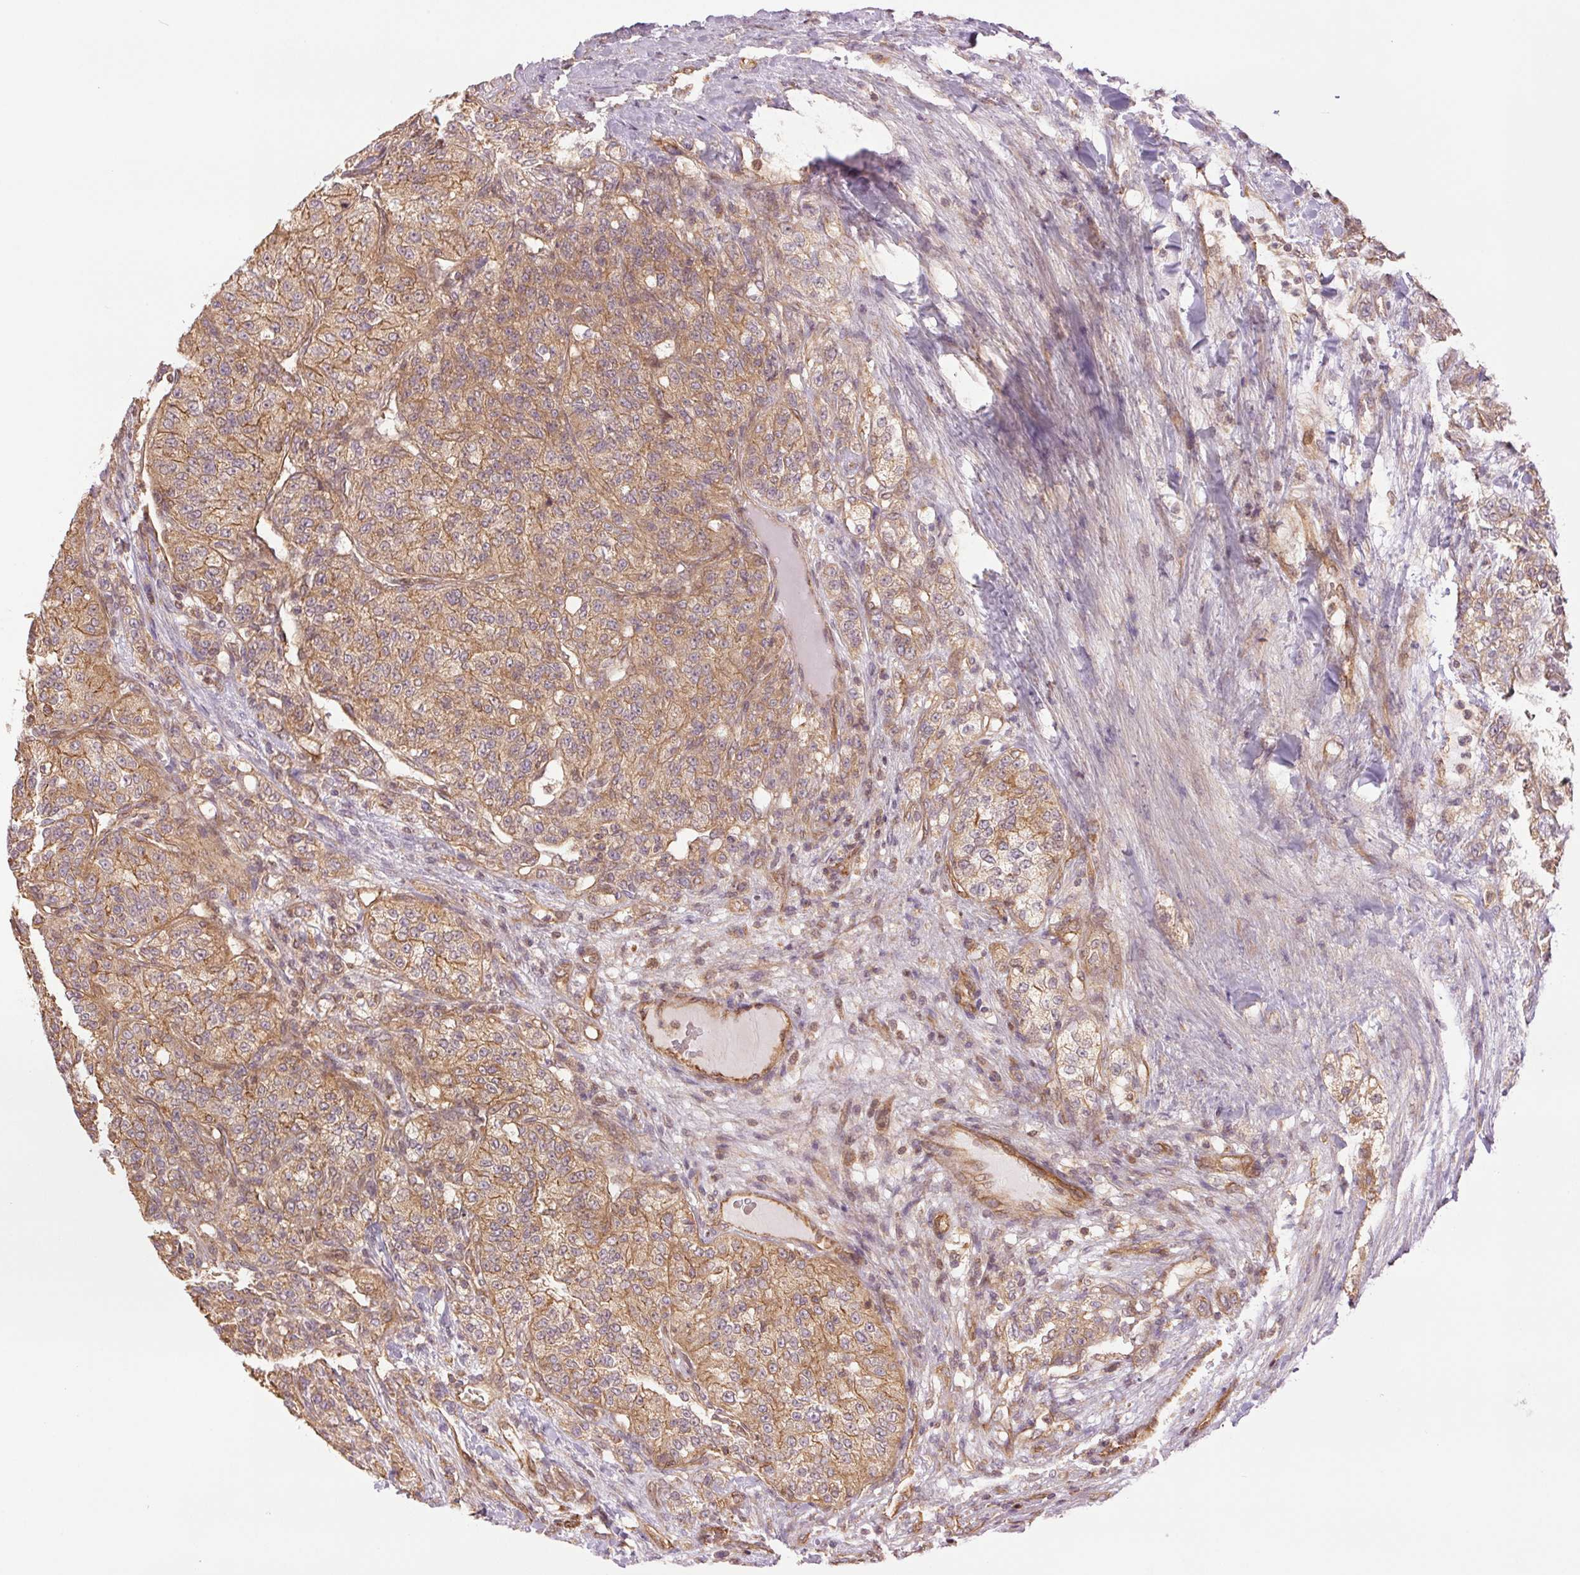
{"staining": {"intensity": "weak", "quantity": ">75%", "location": "cytoplasmic/membranous"}, "tissue": "renal cancer", "cell_type": "Tumor cells", "image_type": "cancer", "snomed": [{"axis": "morphology", "description": "Adenocarcinoma, NOS"}, {"axis": "topography", "description": "Kidney"}], "caption": "A brown stain shows weak cytoplasmic/membranous staining of a protein in renal adenocarcinoma tumor cells.", "gene": "STARD7", "patient": {"sex": "female", "age": 63}}